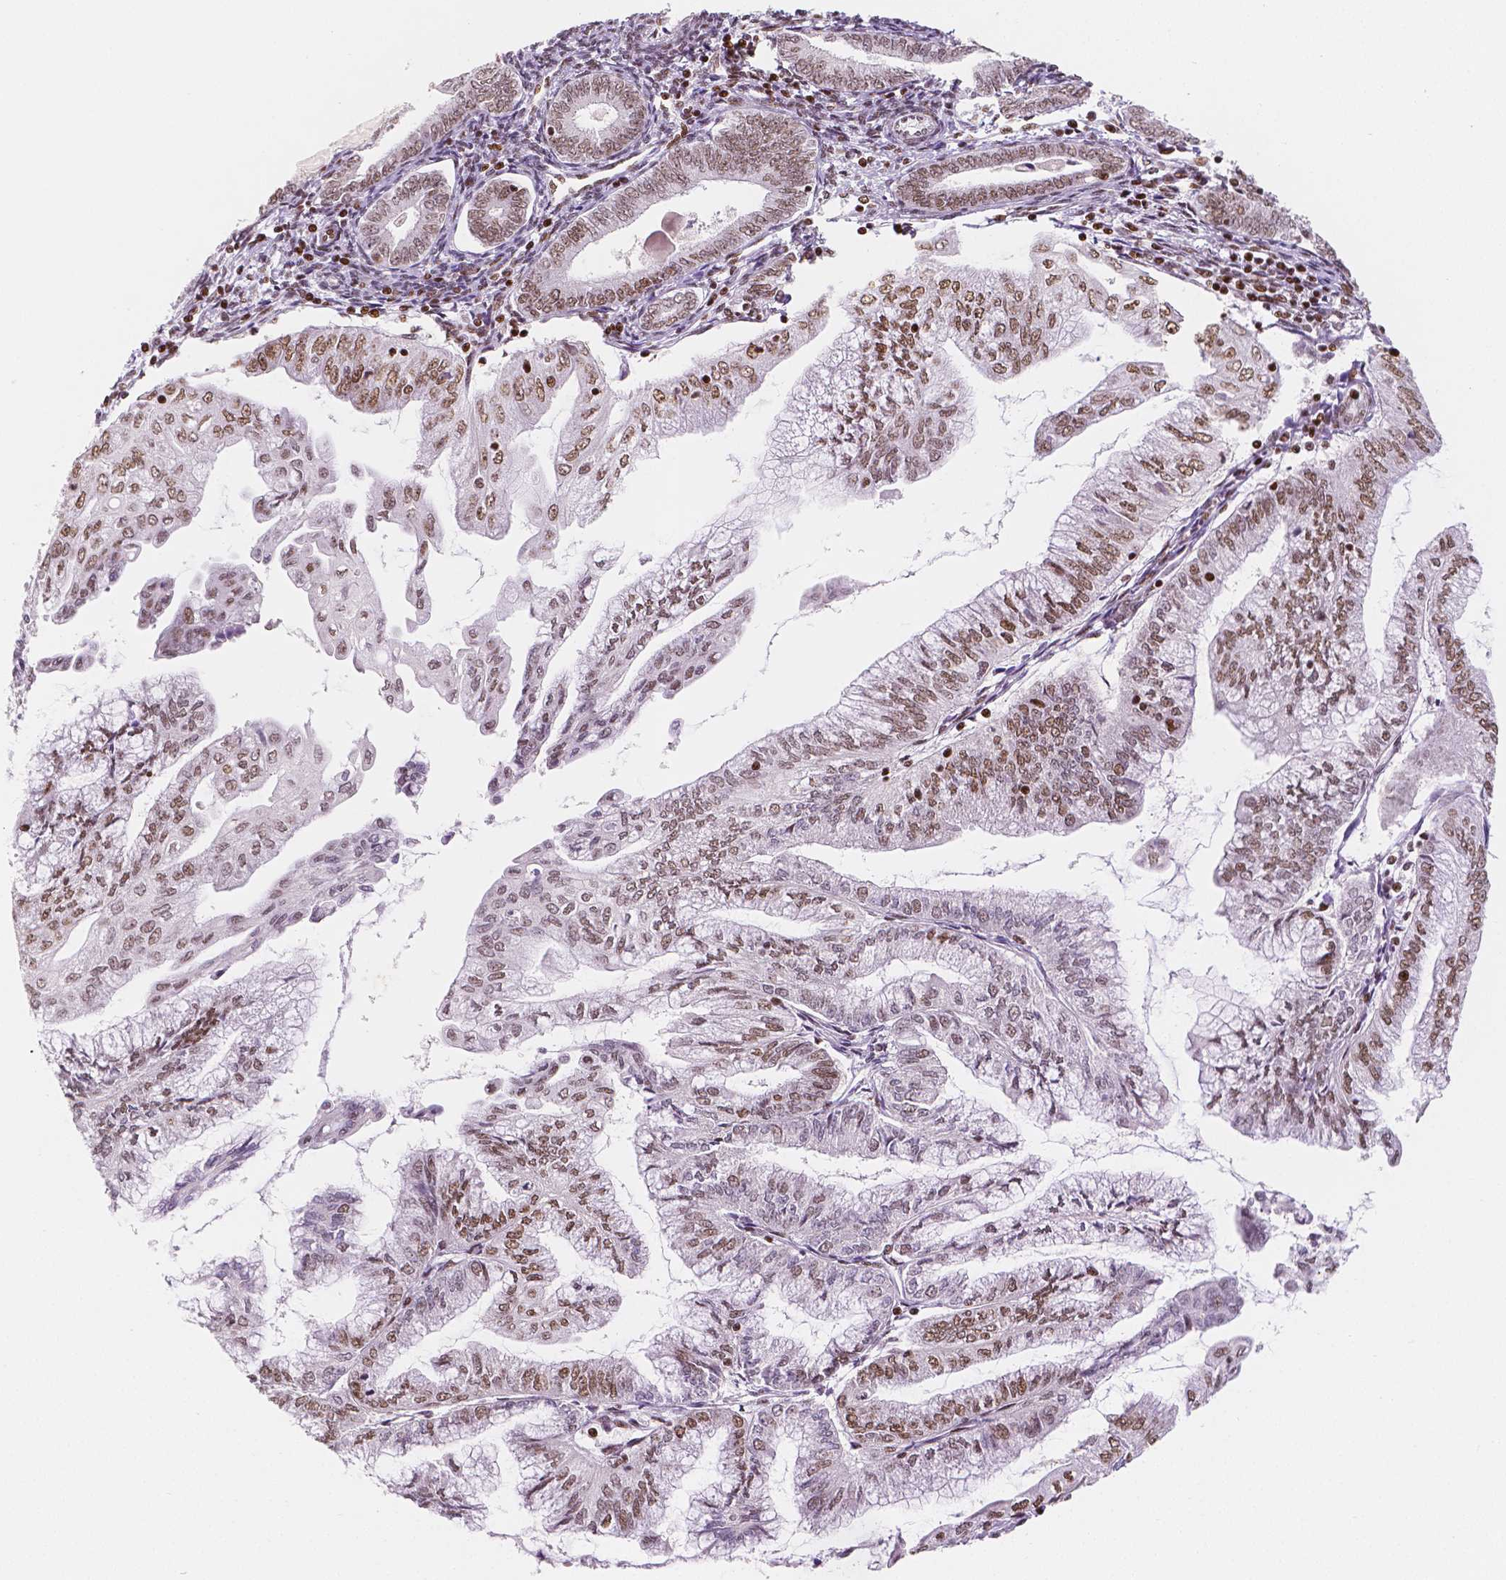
{"staining": {"intensity": "moderate", "quantity": "25%-75%", "location": "nuclear"}, "tissue": "endometrial cancer", "cell_type": "Tumor cells", "image_type": "cancer", "snomed": [{"axis": "morphology", "description": "Adenocarcinoma, NOS"}, {"axis": "topography", "description": "Endometrium"}], "caption": "Moderate nuclear protein positivity is present in about 25%-75% of tumor cells in adenocarcinoma (endometrial).", "gene": "HDAC1", "patient": {"sex": "female", "age": 55}}